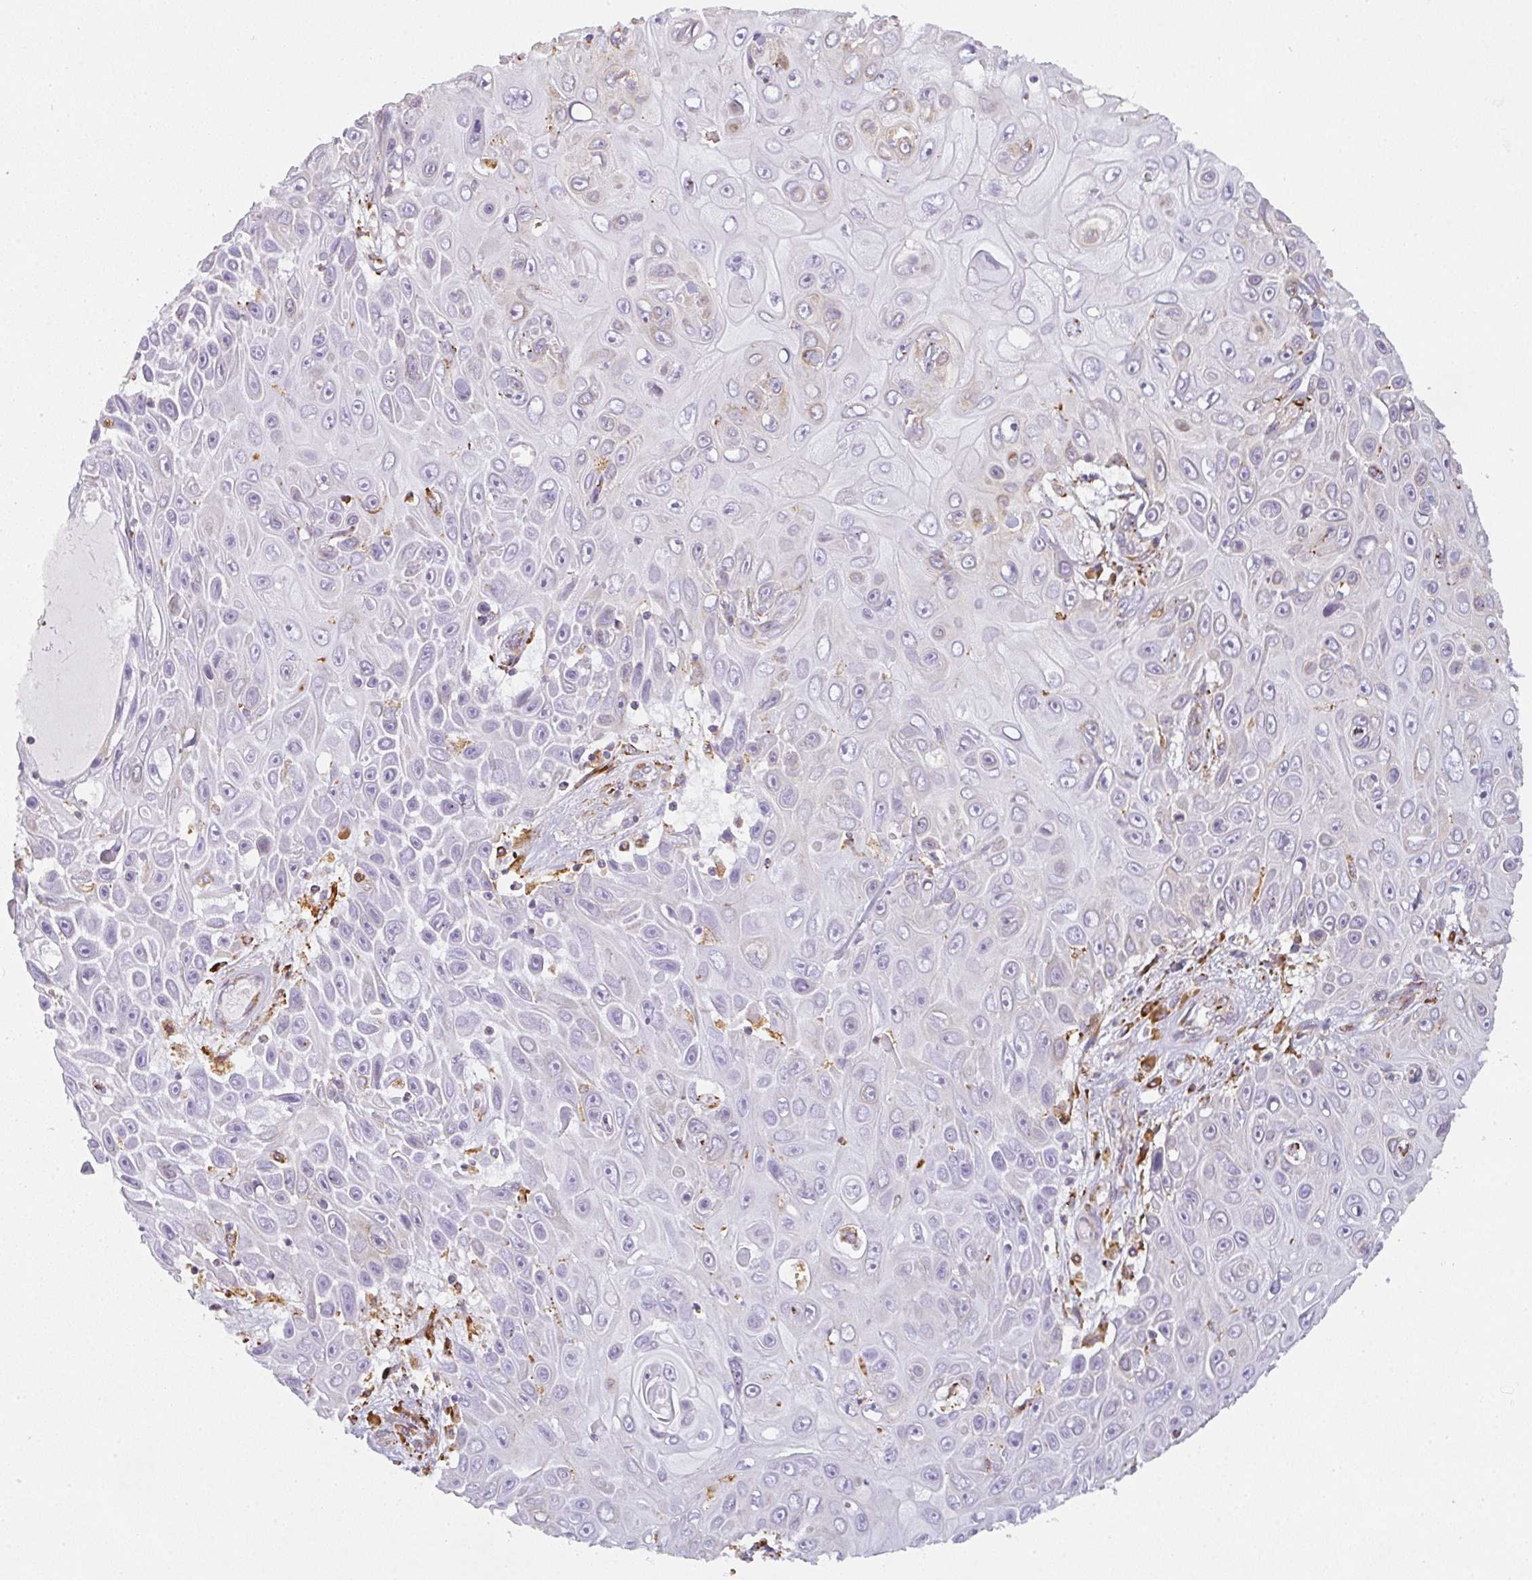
{"staining": {"intensity": "negative", "quantity": "none", "location": "none"}, "tissue": "skin cancer", "cell_type": "Tumor cells", "image_type": "cancer", "snomed": [{"axis": "morphology", "description": "Squamous cell carcinoma, NOS"}, {"axis": "topography", "description": "Skin"}], "caption": "High power microscopy photomicrograph of an IHC micrograph of skin cancer (squamous cell carcinoma), revealing no significant staining in tumor cells.", "gene": "DOK4", "patient": {"sex": "male", "age": 82}}